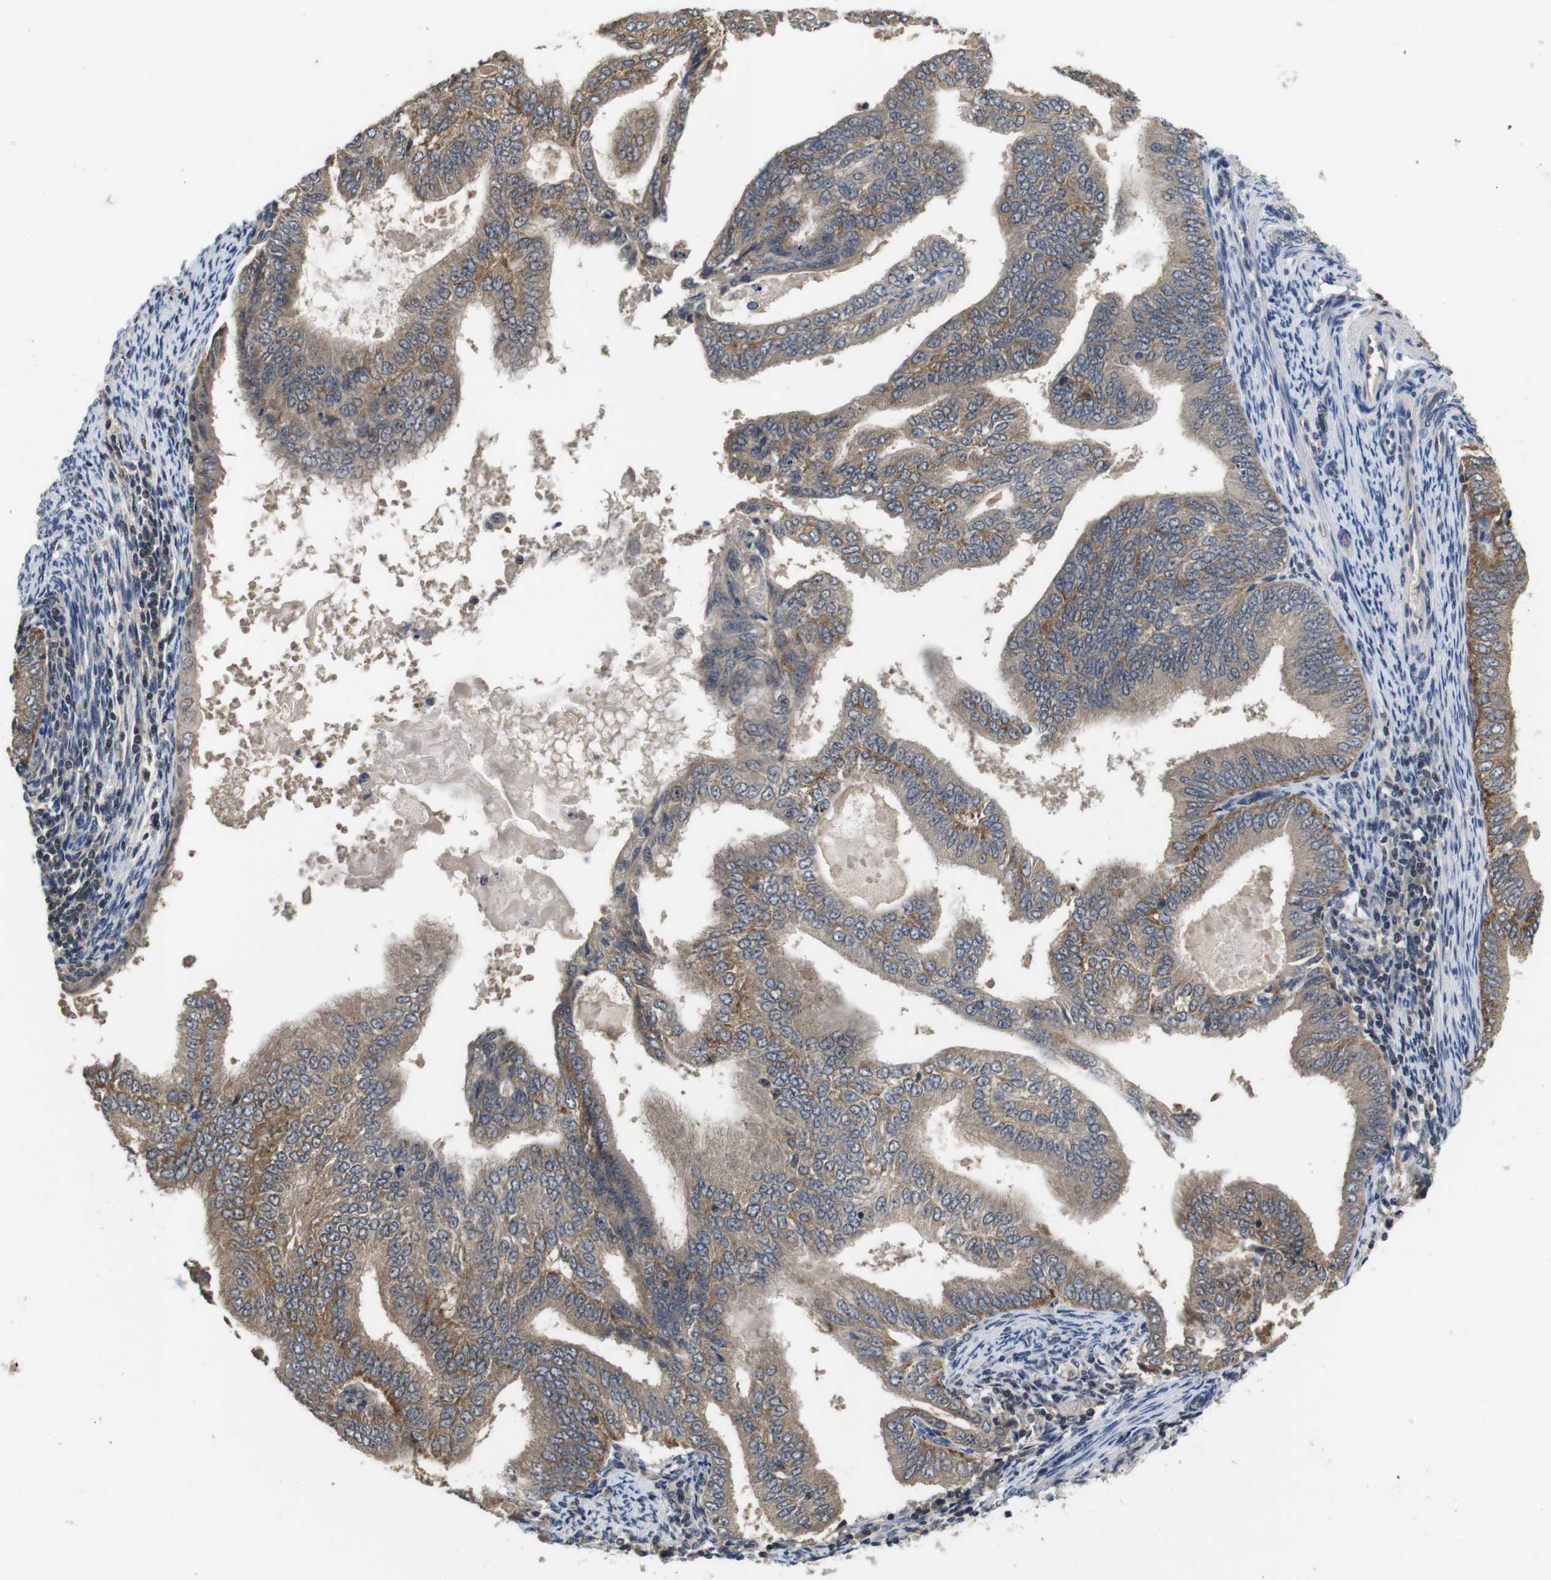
{"staining": {"intensity": "moderate", "quantity": ">75%", "location": "cytoplasmic/membranous"}, "tissue": "endometrial cancer", "cell_type": "Tumor cells", "image_type": "cancer", "snomed": [{"axis": "morphology", "description": "Adenocarcinoma, NOS"}, {"axis": "topography", "description": "Endometrium"}], "caption": "Endometrial cancer (adenocarcinoma) stained for a protein (brown) demonstrates moderate cytoplasmic/membranous positive staining in about >75% of tumor cells.", "gene": "FADD", "patient": {"sex": "female", "age": 58}}